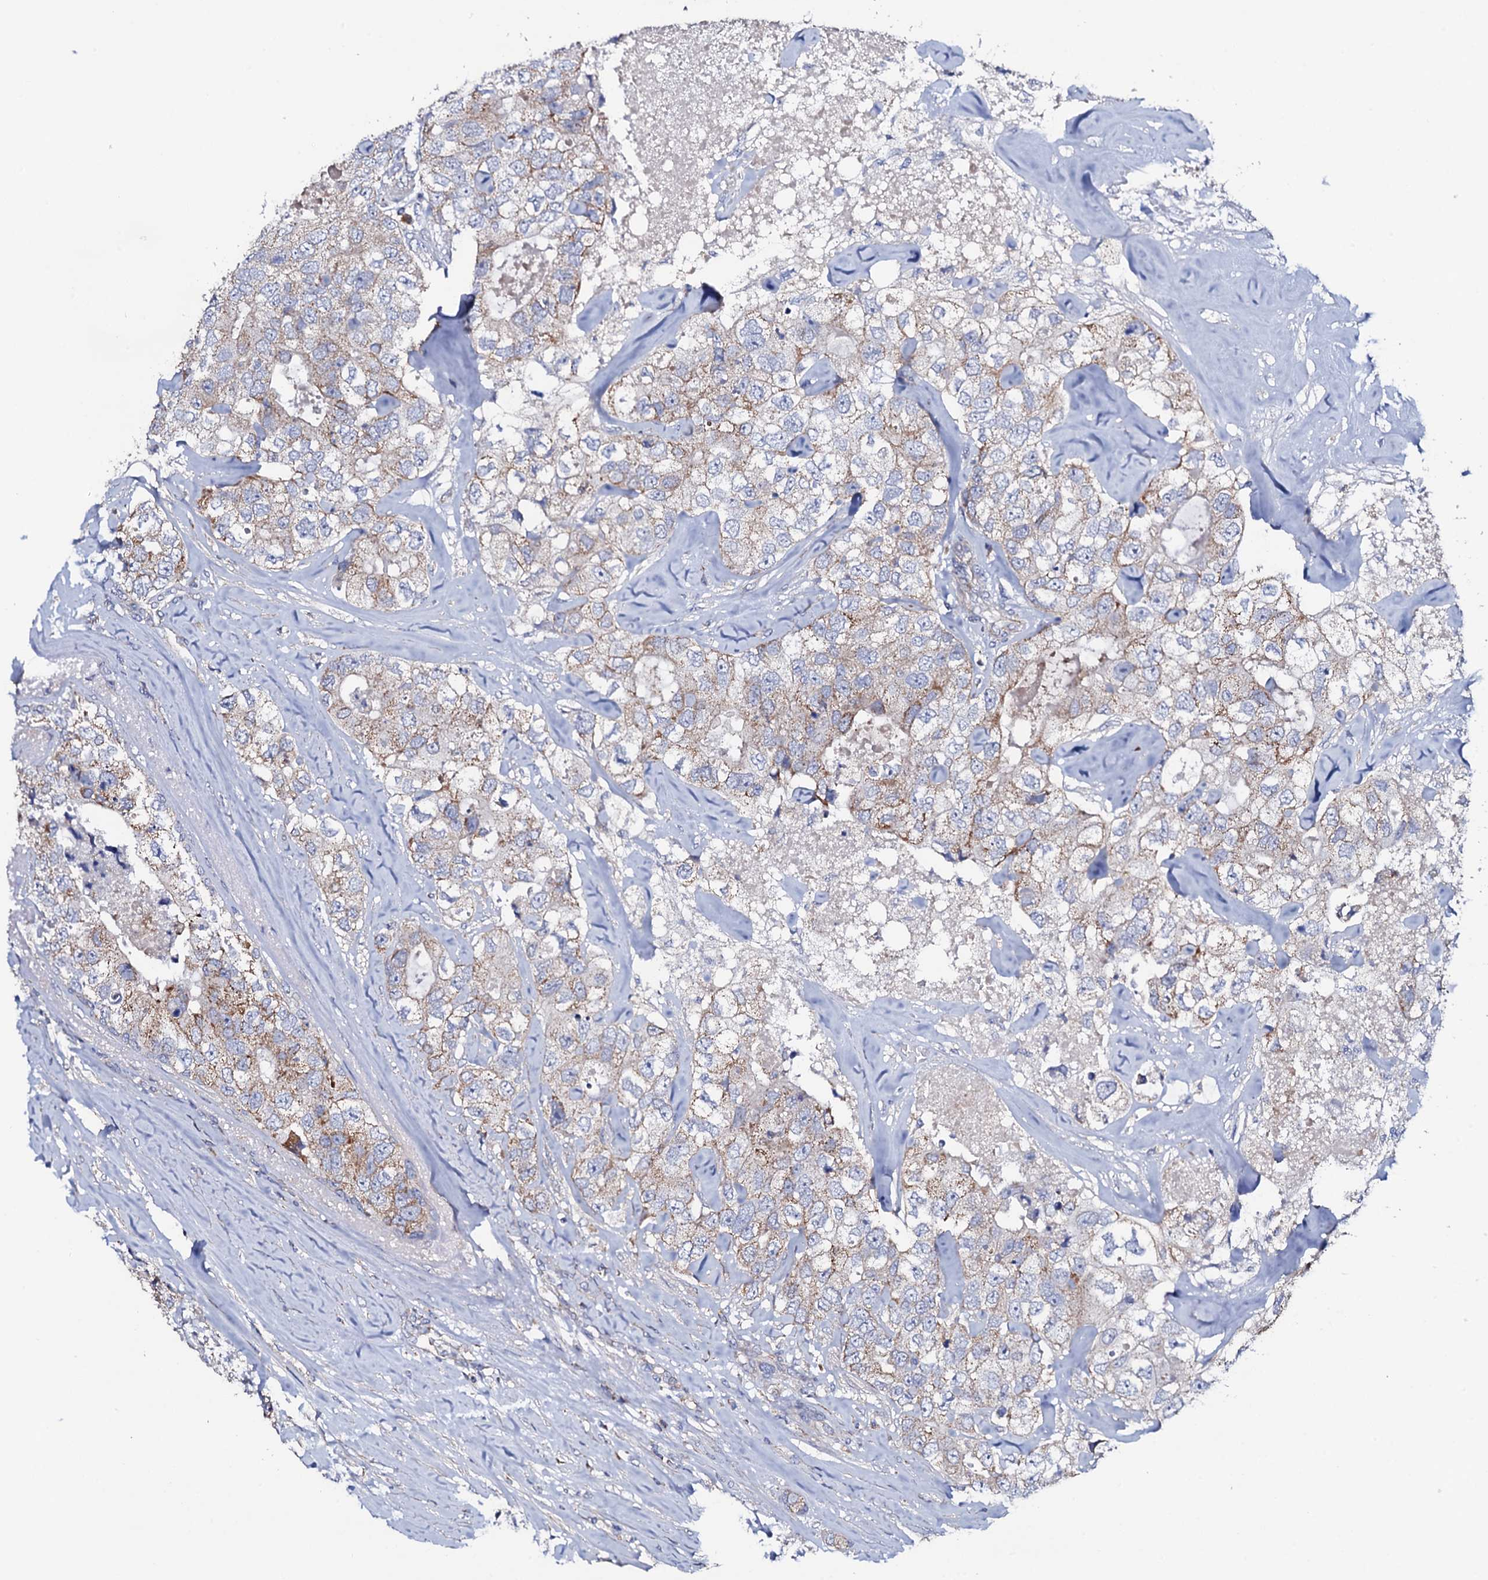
{"staining": {"intensity": "weak", "quantity": "25%-75%", "location": "cytoplasmic/membranous"}, "tissue": "breast cancer", "cell_type": "Tumor cells", "image_type": "cancer", "snomed": [{"axis": "morphology", "description": "Duct carcinoma"}, {"axis": "topography", "description": "Breast"}], "caption": "Immunohistochemistry of human invasive ductal carcinoma (breast) displays low levels of weak cytoplasmic/membranous positivity in approximately 25%-75% of tumor cells.", "gene": "TCAF2", "patient": {"sex": "female", "age": 62}}